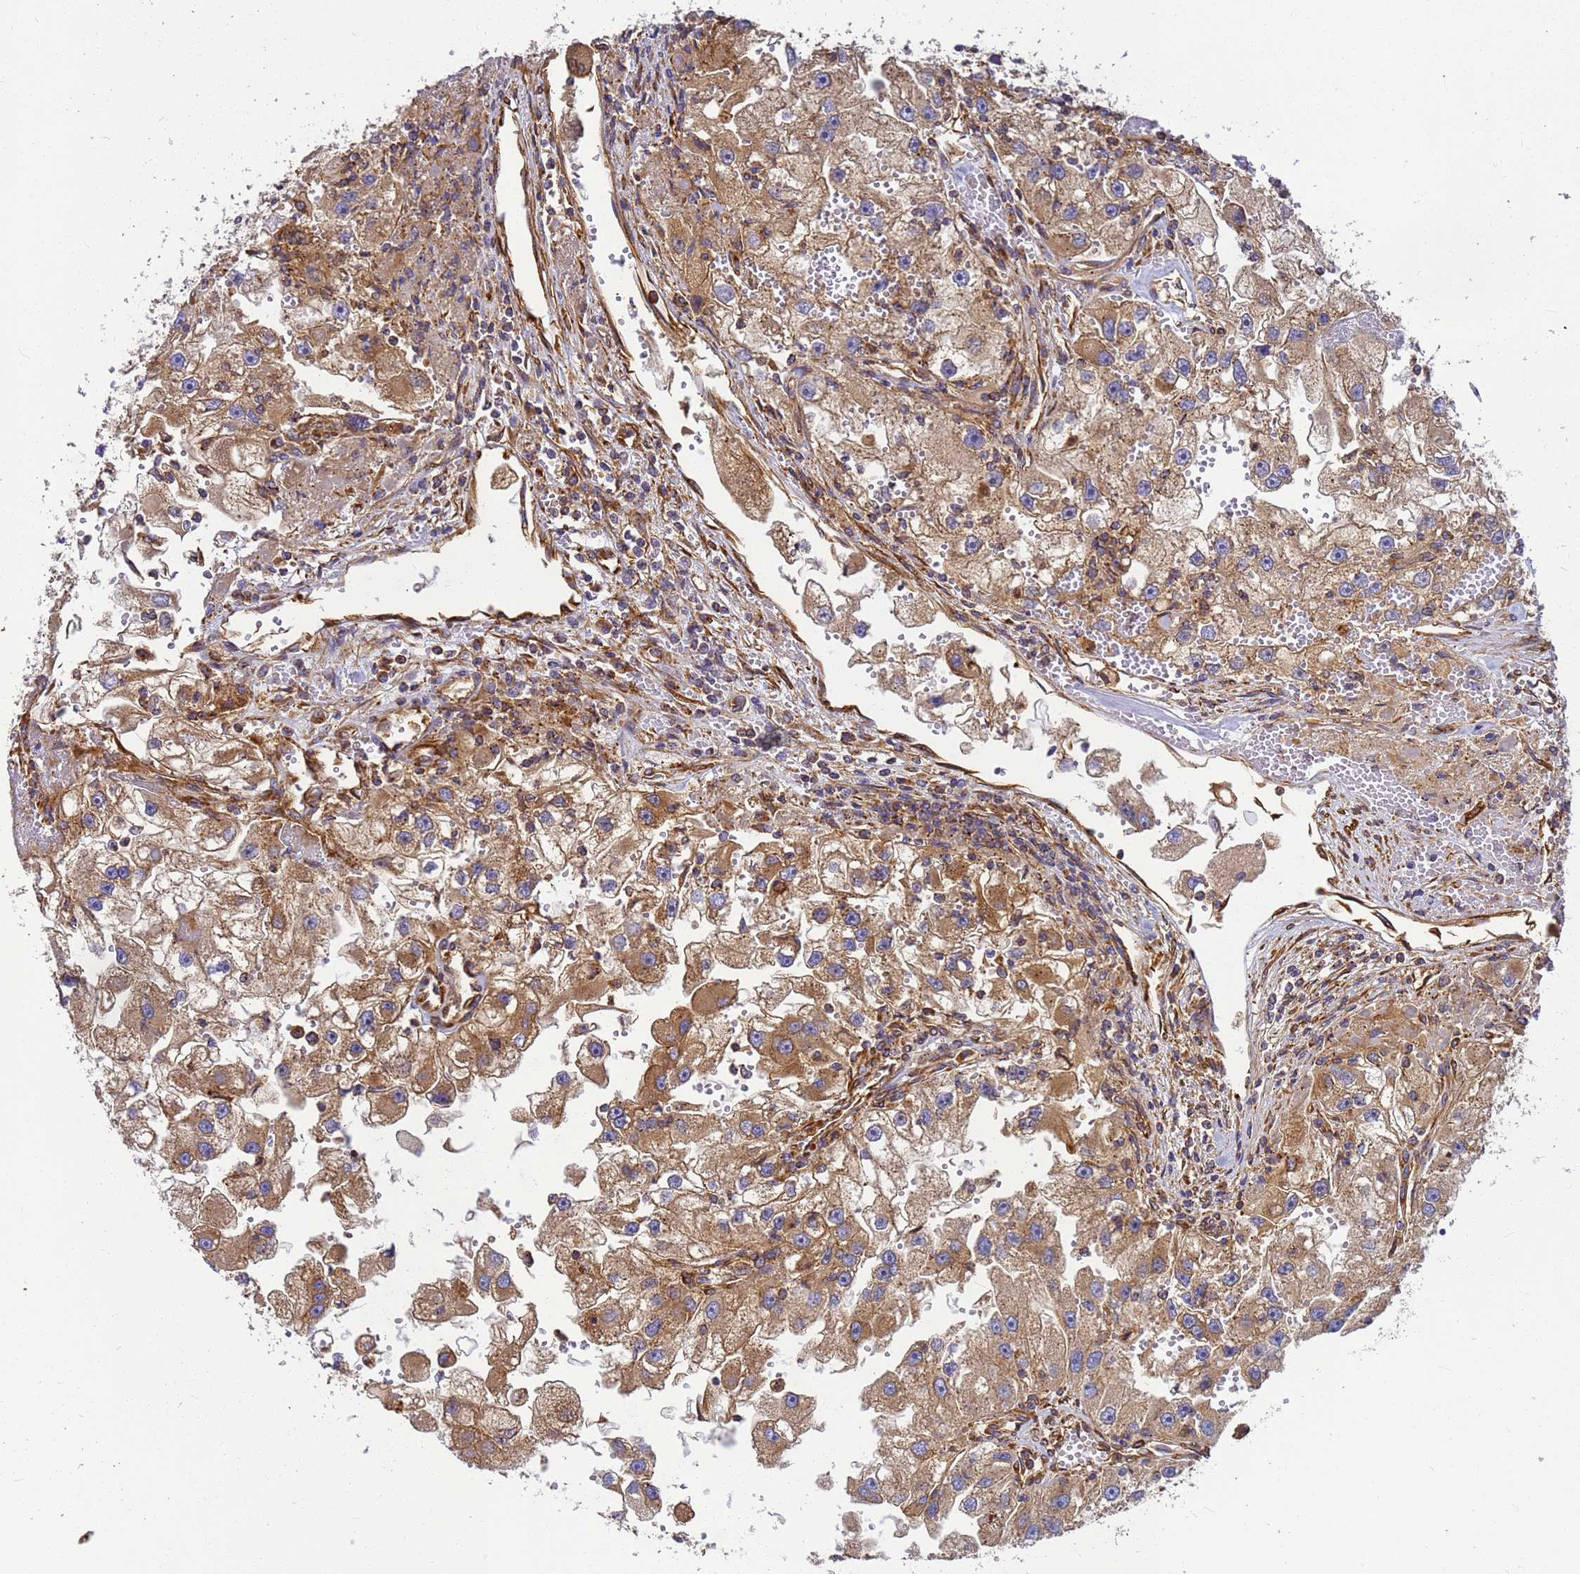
{"staining": {"intensity": "moderate", "quantity": ">75%", "location": "cytoplasmic/membranous"}, "tissue": "renal cancer", "cell_type": "Tumor cells", "image_type": "cancer", "snomed": [{"axis": "morphology", "description": "Adenocarcinoma, NOS"}, {"axis": "topography", "description": "Kidney"}], "caption": "Adenocarcinoma (renal) stained with a protein marker demonstrates moderate staining in tumor cells.", "gene": "C2CD5", "patient": {"sex": "male", "age": 63}}